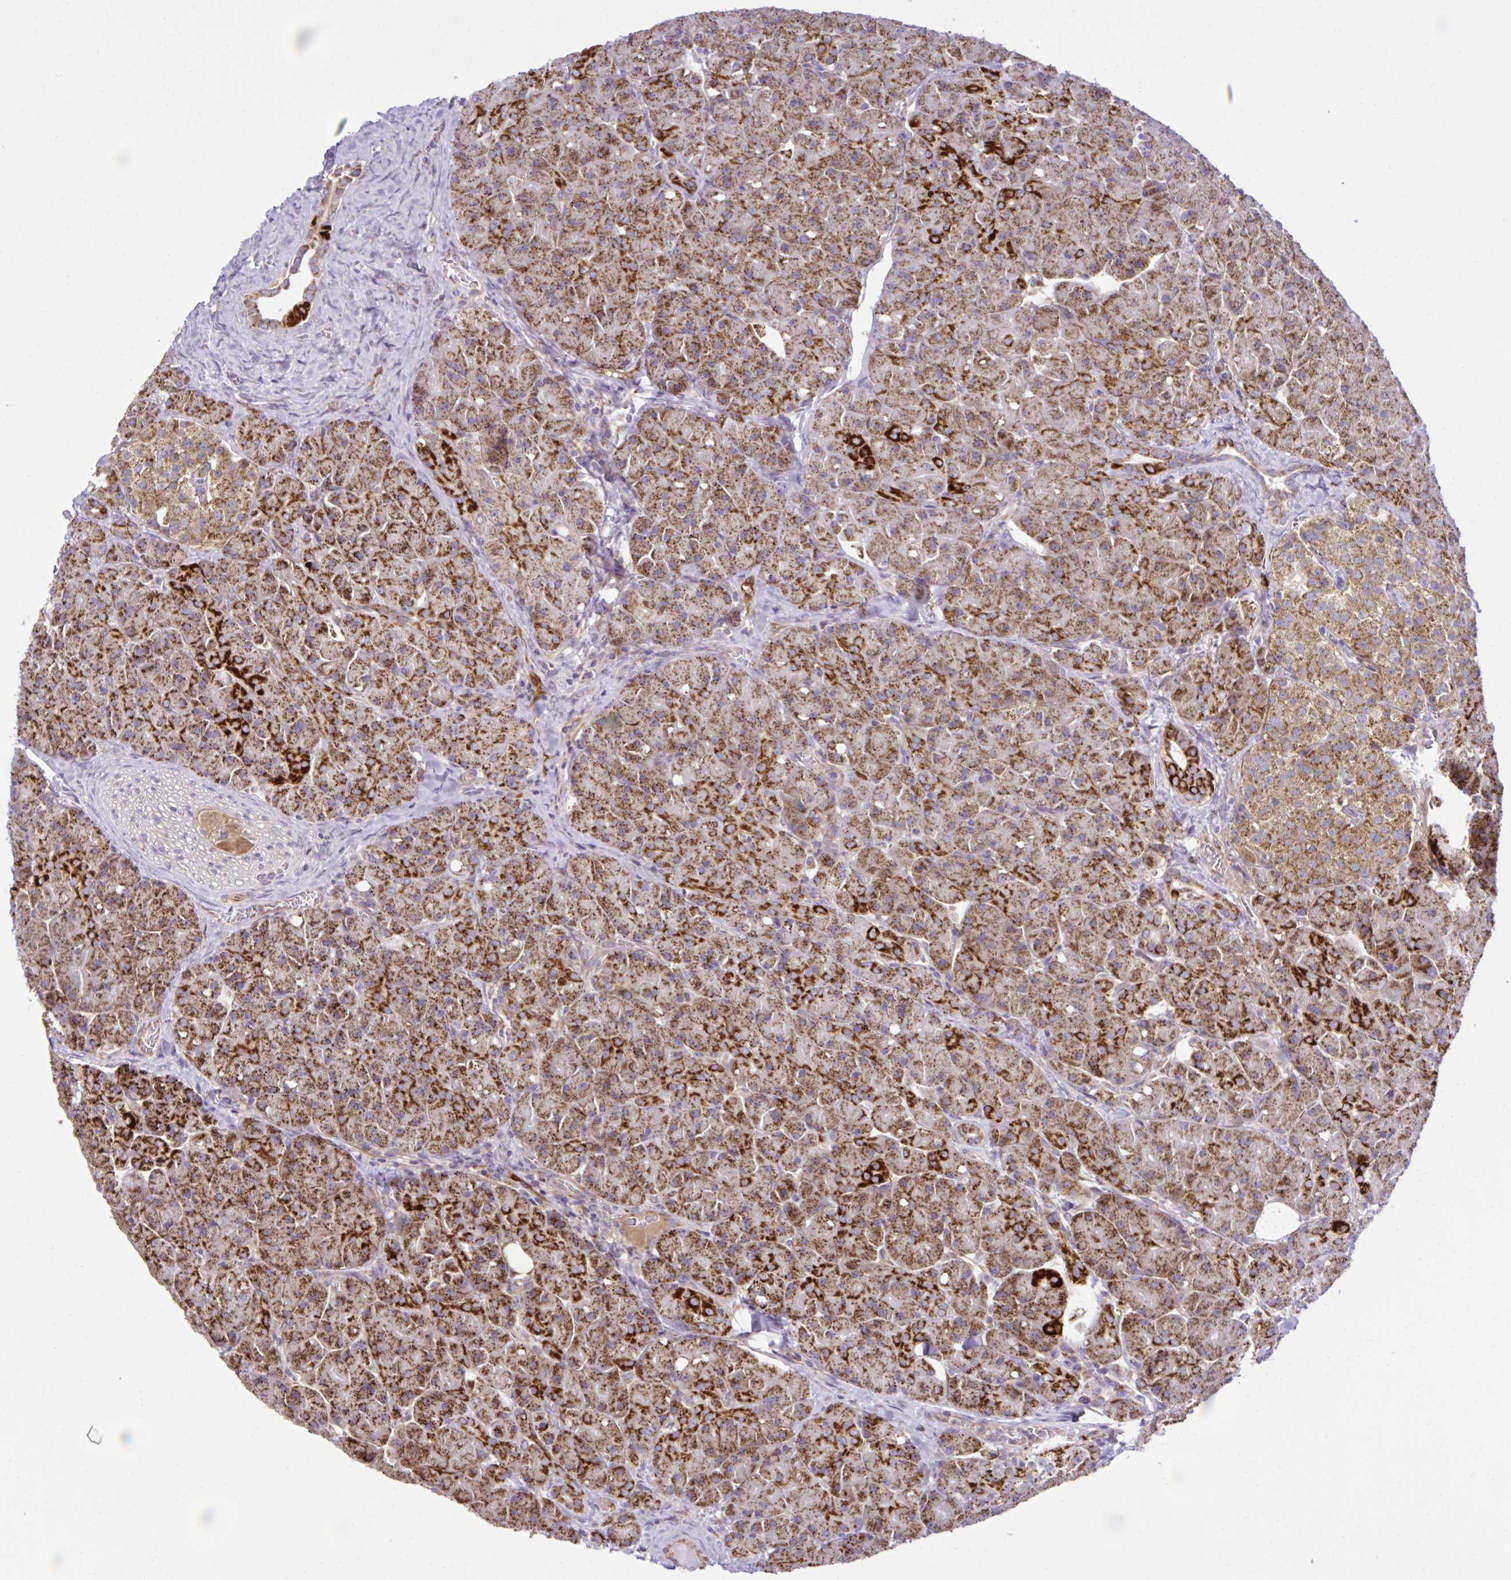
{"staining": {"intensity": "strong", "quantity": ">75%", "location": "cytoplasmic/membranous"}, "tissue": "pancreas", "cell_type": "Exocrine glandular cells", "image_type": "normal", "snomed": [{"axis": "morphology", "description": "Normal tissue, NOS"}, {"axis": "topography", "description": "Pancreas"}], "caption": "Brown immunohistochemical staining in unremarkable human pancreas shows strong cytoplasmic/membranous staining in about >75% of exocrine glandular cells.", "gene": "LIMS1", "patient": {"sex": "male", "age": 55}}